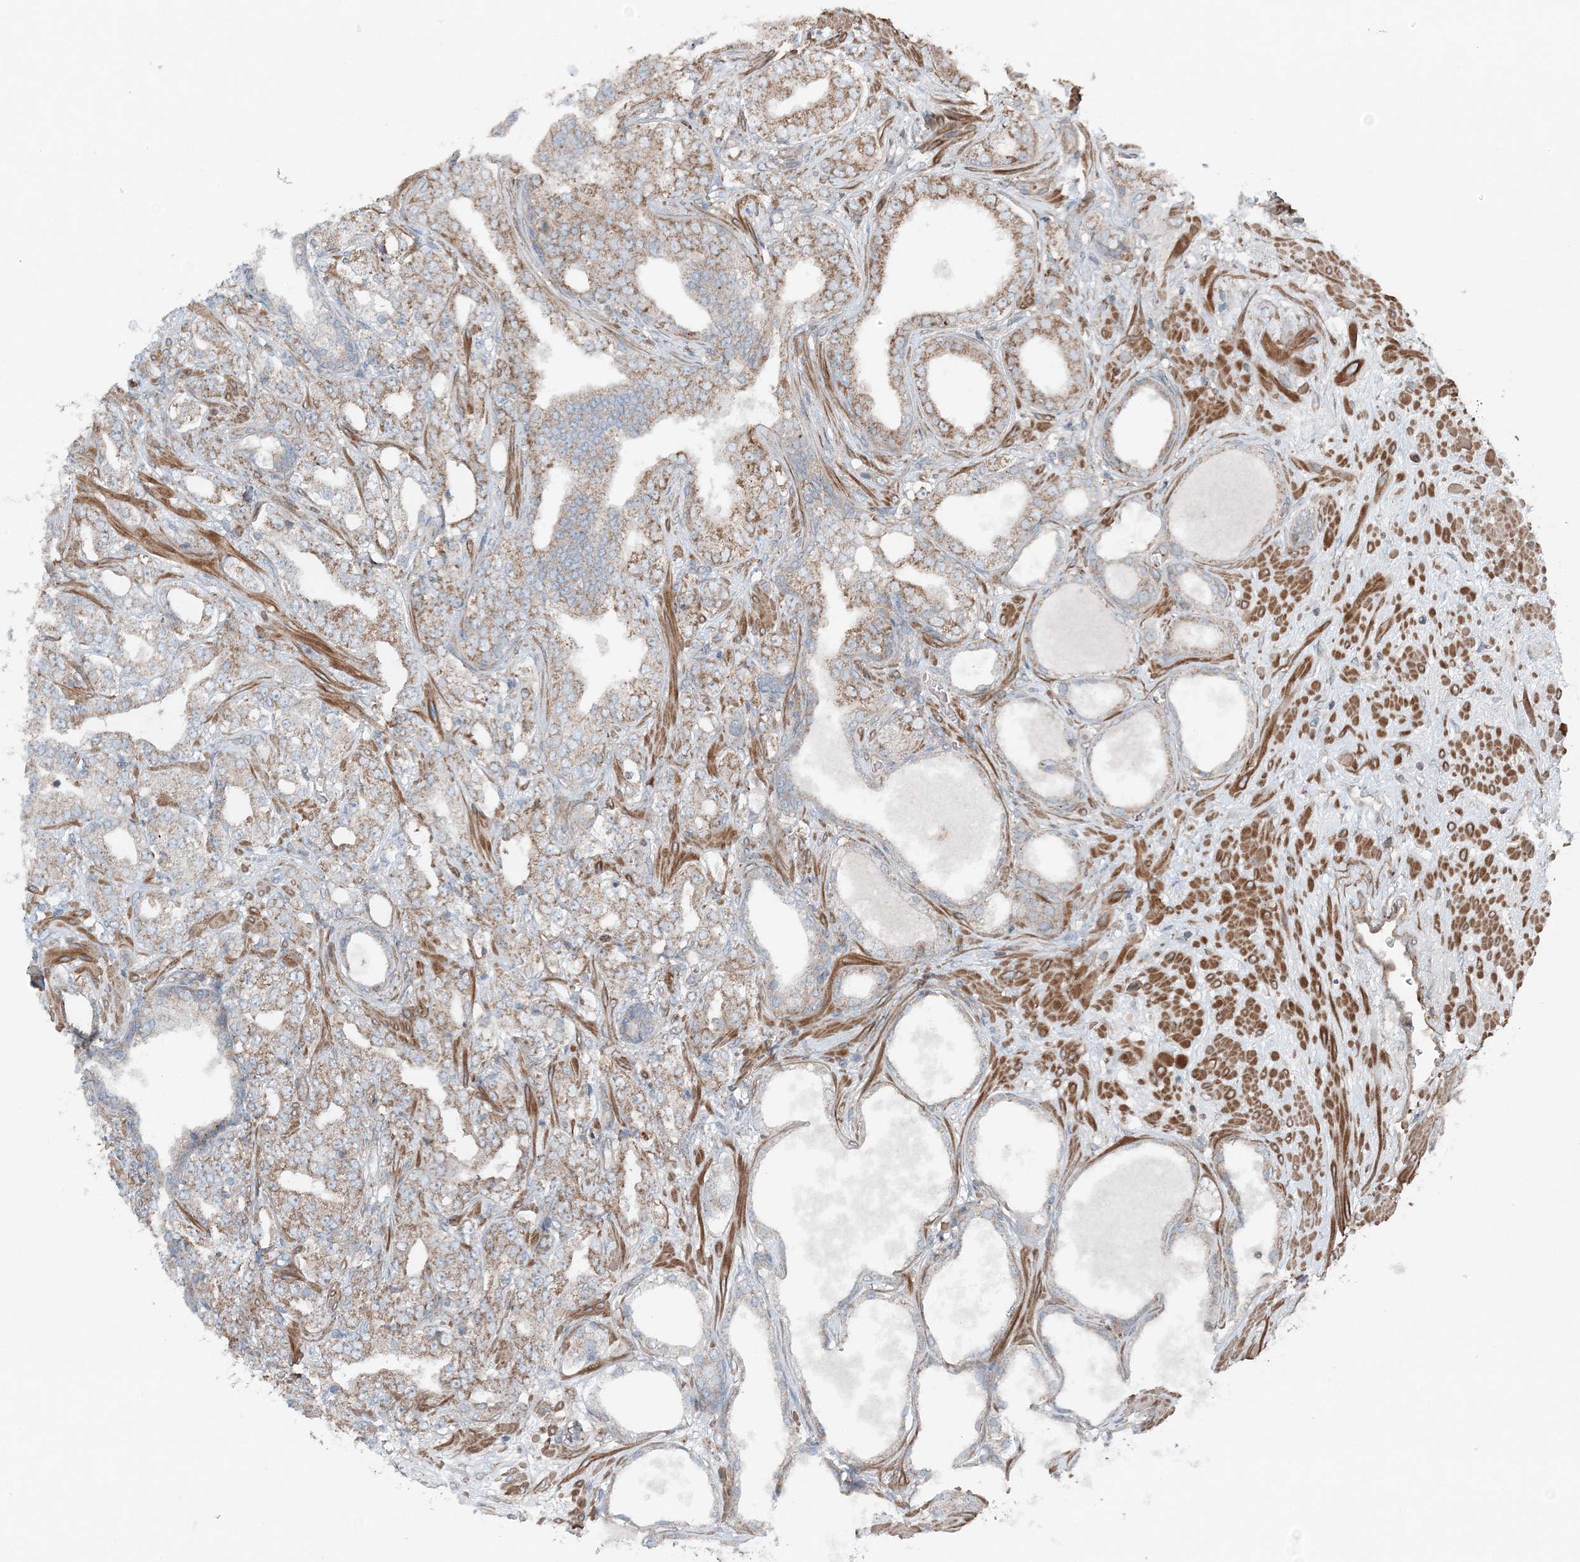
{"staining": {"intensity": "moderate", "quantity": "25%-75%", "location": "cytoplasmic/membranous"}, "tissue": "prostate cancer", "cell_type": "Tumor cells", "image_type": "cancer", "snomed": [{"axis": "morphology", "description": "Adenocarcinoma, High grade"}, {"axis": "topography", "description": "Prostate"}], "caption": "Prostate cancer stained for a protein exhibits moderate cytoplasmic/membranous positivity in tumor cells. The protein of interest is shown in brown color, while the nuclei are stained blue.", "gene": "KY", "patient": {"sex": "male", "age": 64}}